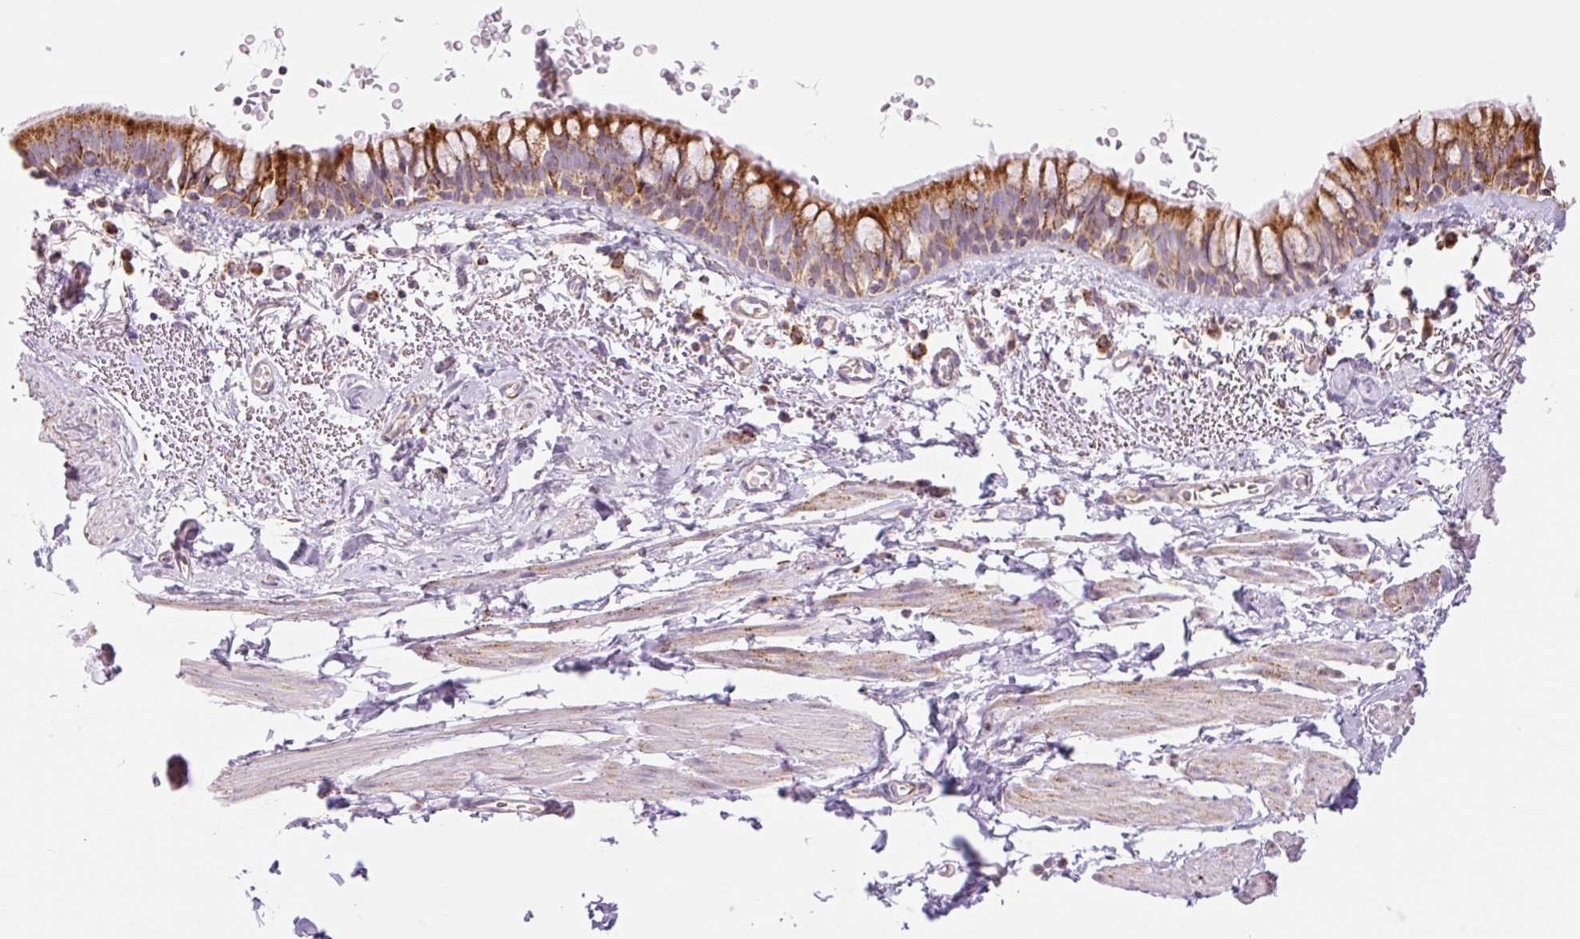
{"staining": {"intensity": "strong", "quantity": ">75%", "location": "cytoplasmic/membranous"}, "tissue": "bronchus", "cell_type": "Respiratory epithelial cells", "image_type": "normal", "snomed": [{"axis": "morphology", "description": "Normal tissue, NOS"}, {"axis": "topography", "description": "Bronchus"}], "caption": "Protein expression by immunohistochemistry (IHC) exhibits strong cytoplasmic/membranous staining in about >75% of respiratory epithelial cells in benign bronchus.", "gene": "GOSR2", "patient": {"sex": "male", "age": 67}}